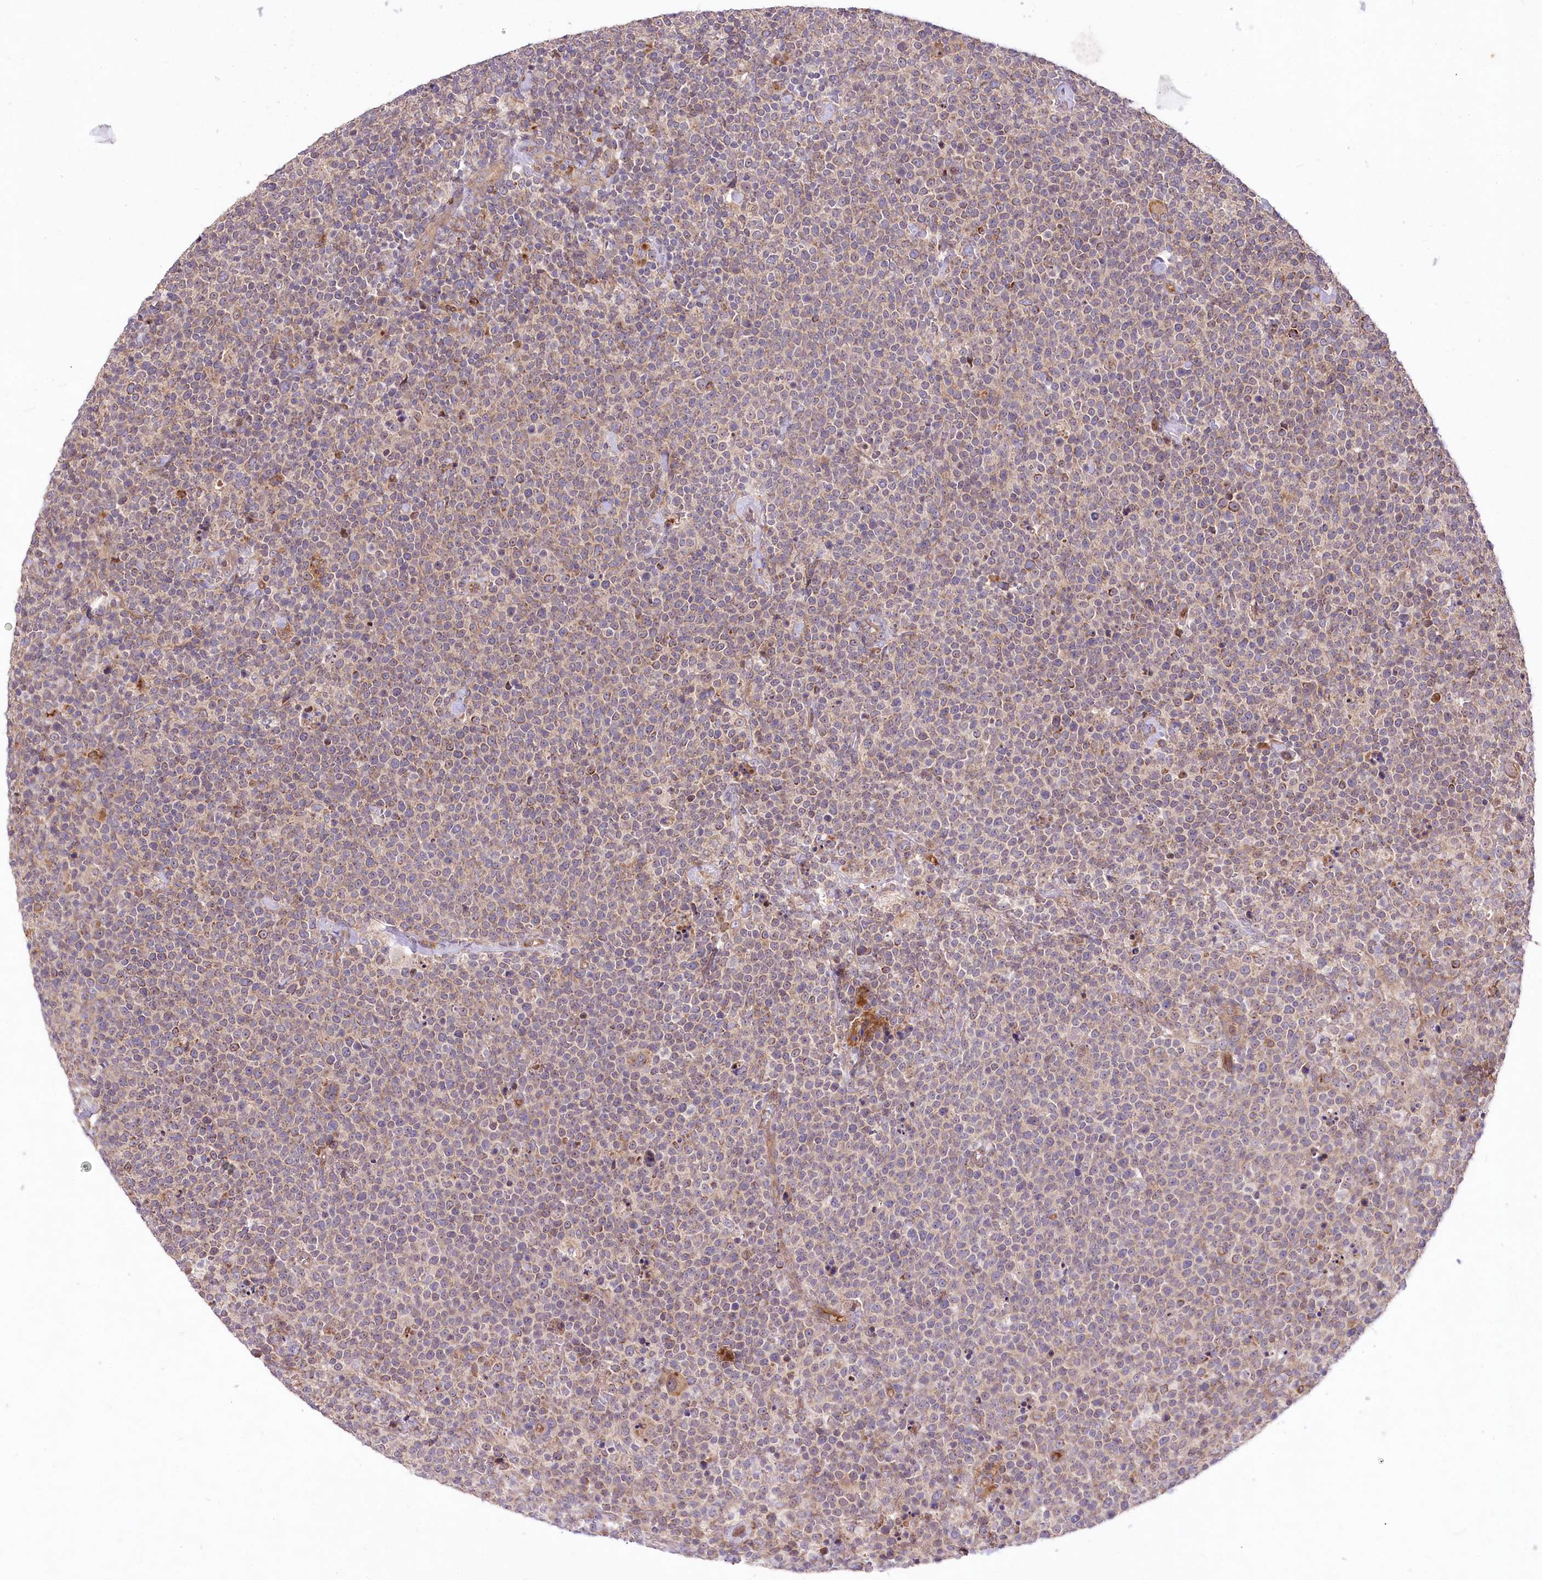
{"staining": {"intensity": "weak", "quantity": "25%-75%", "location": "cytoplasmic/membranous"}, "tissue": "lymphoma", "cell_type": "Tumor cells", "image_type": "cancer", "snomed": [{"axis": "morphology", "description": "Malignant lymphoma, non-Hodgkin's type, High grade"}, {"axis": "topography", "description": "Lymph node"}], "caption": "A high-resolution histopathology image shows immunohistochemistry (IHC) staining of malignant lymphoma, non-Hodgkin's type (high-grade), which displays weak cytoplasmic/membranous expression in about 25%-75% of tumor cells.", "gene": "PSTK", "patient": {"sex": "male", "age": 61}}